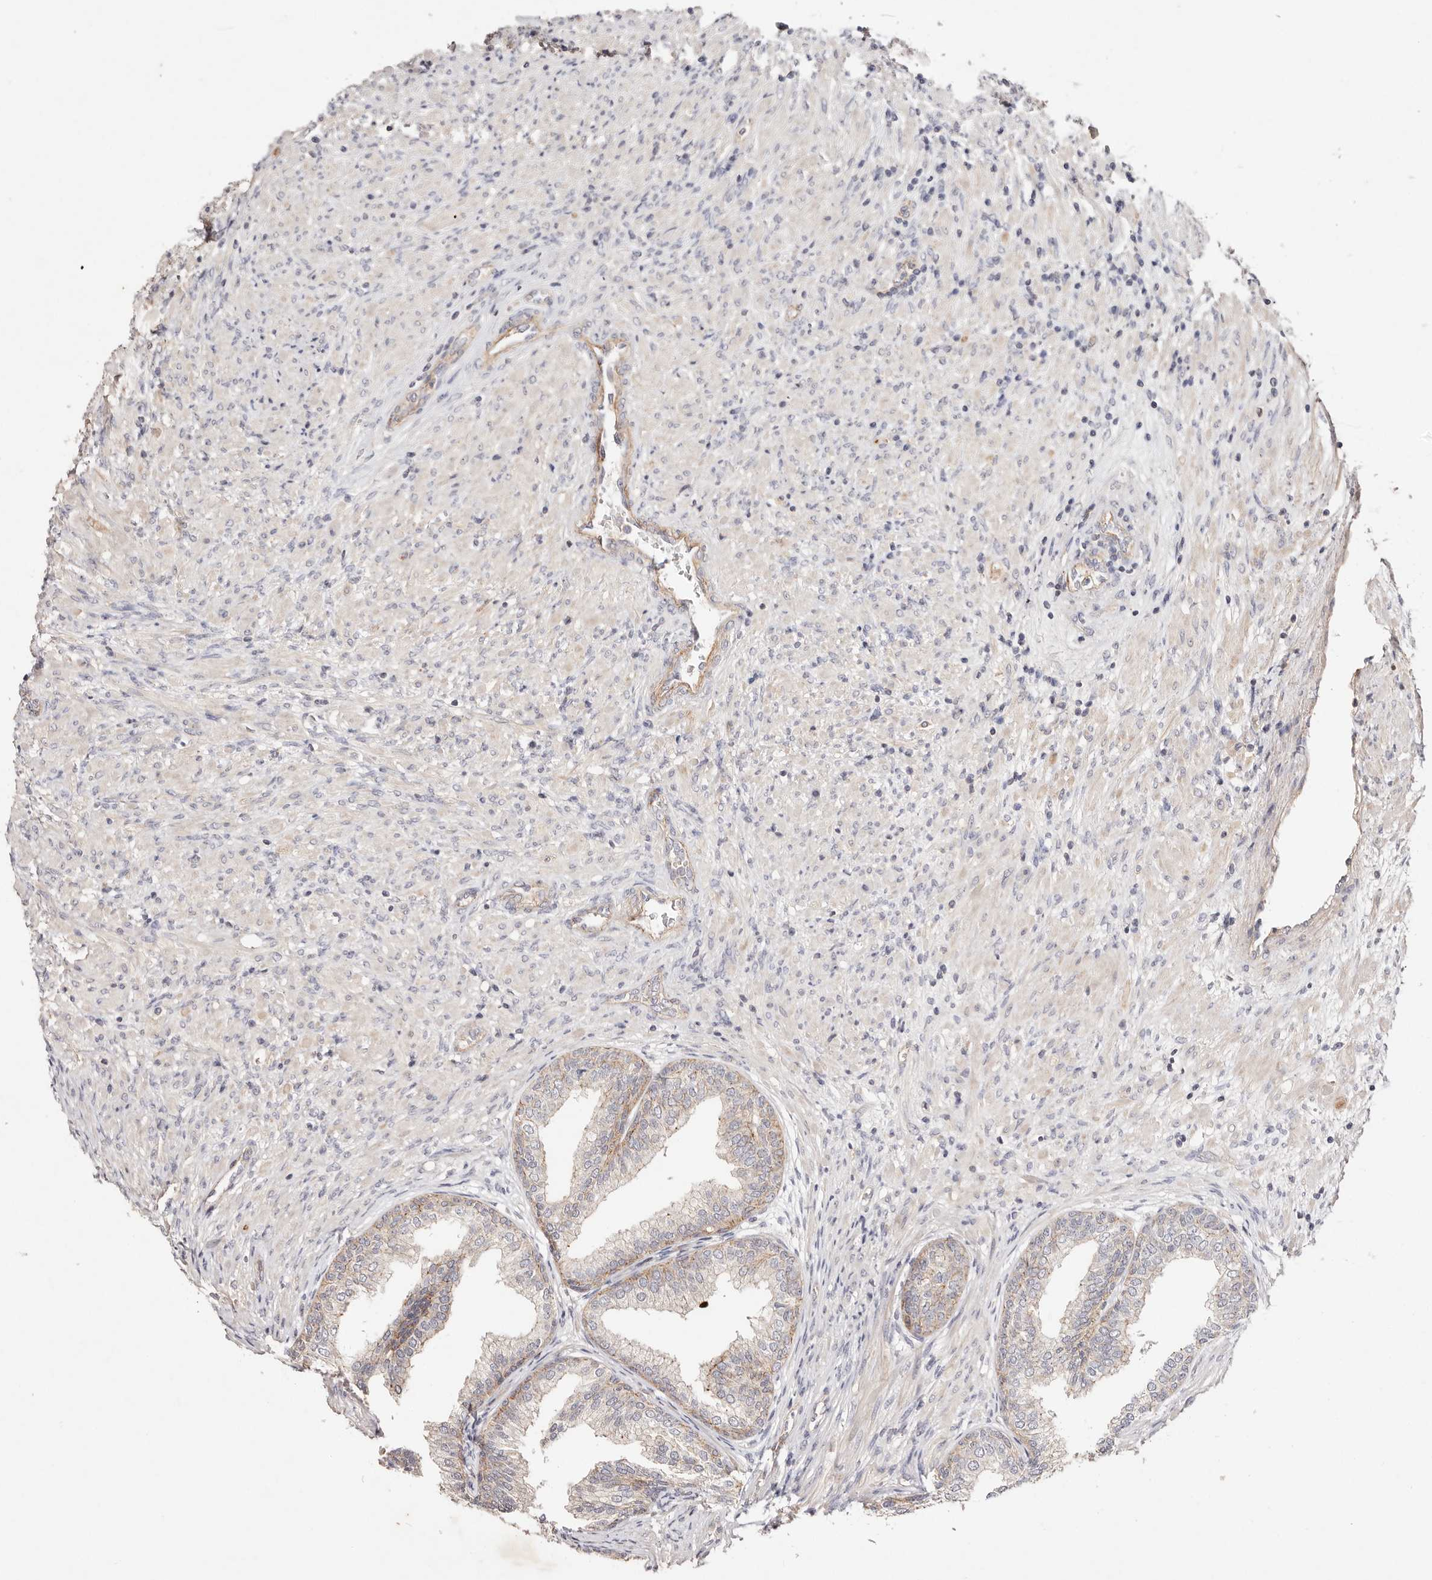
{"staining": {"intensity": "weak", "quantity": "25%-75%", "location": "cytoplasmic/membranous"}, "tissue": "prostate", "cell_type": "Glandular cells", "image_type": "normal", "snomed": [{"axis": "morphology", "description": "Normal tissue, NOS"}, {"axis": "topography", "description": "Prostate"}], "caption": "Glandular cells demonstrate low levels of weak cytoplasmic/membranous expression in approximately 25%-75% of cells in unremarkable human prostate.", "gene": "SLC35B2", "patient": {"sex": "male", "age": 76}}